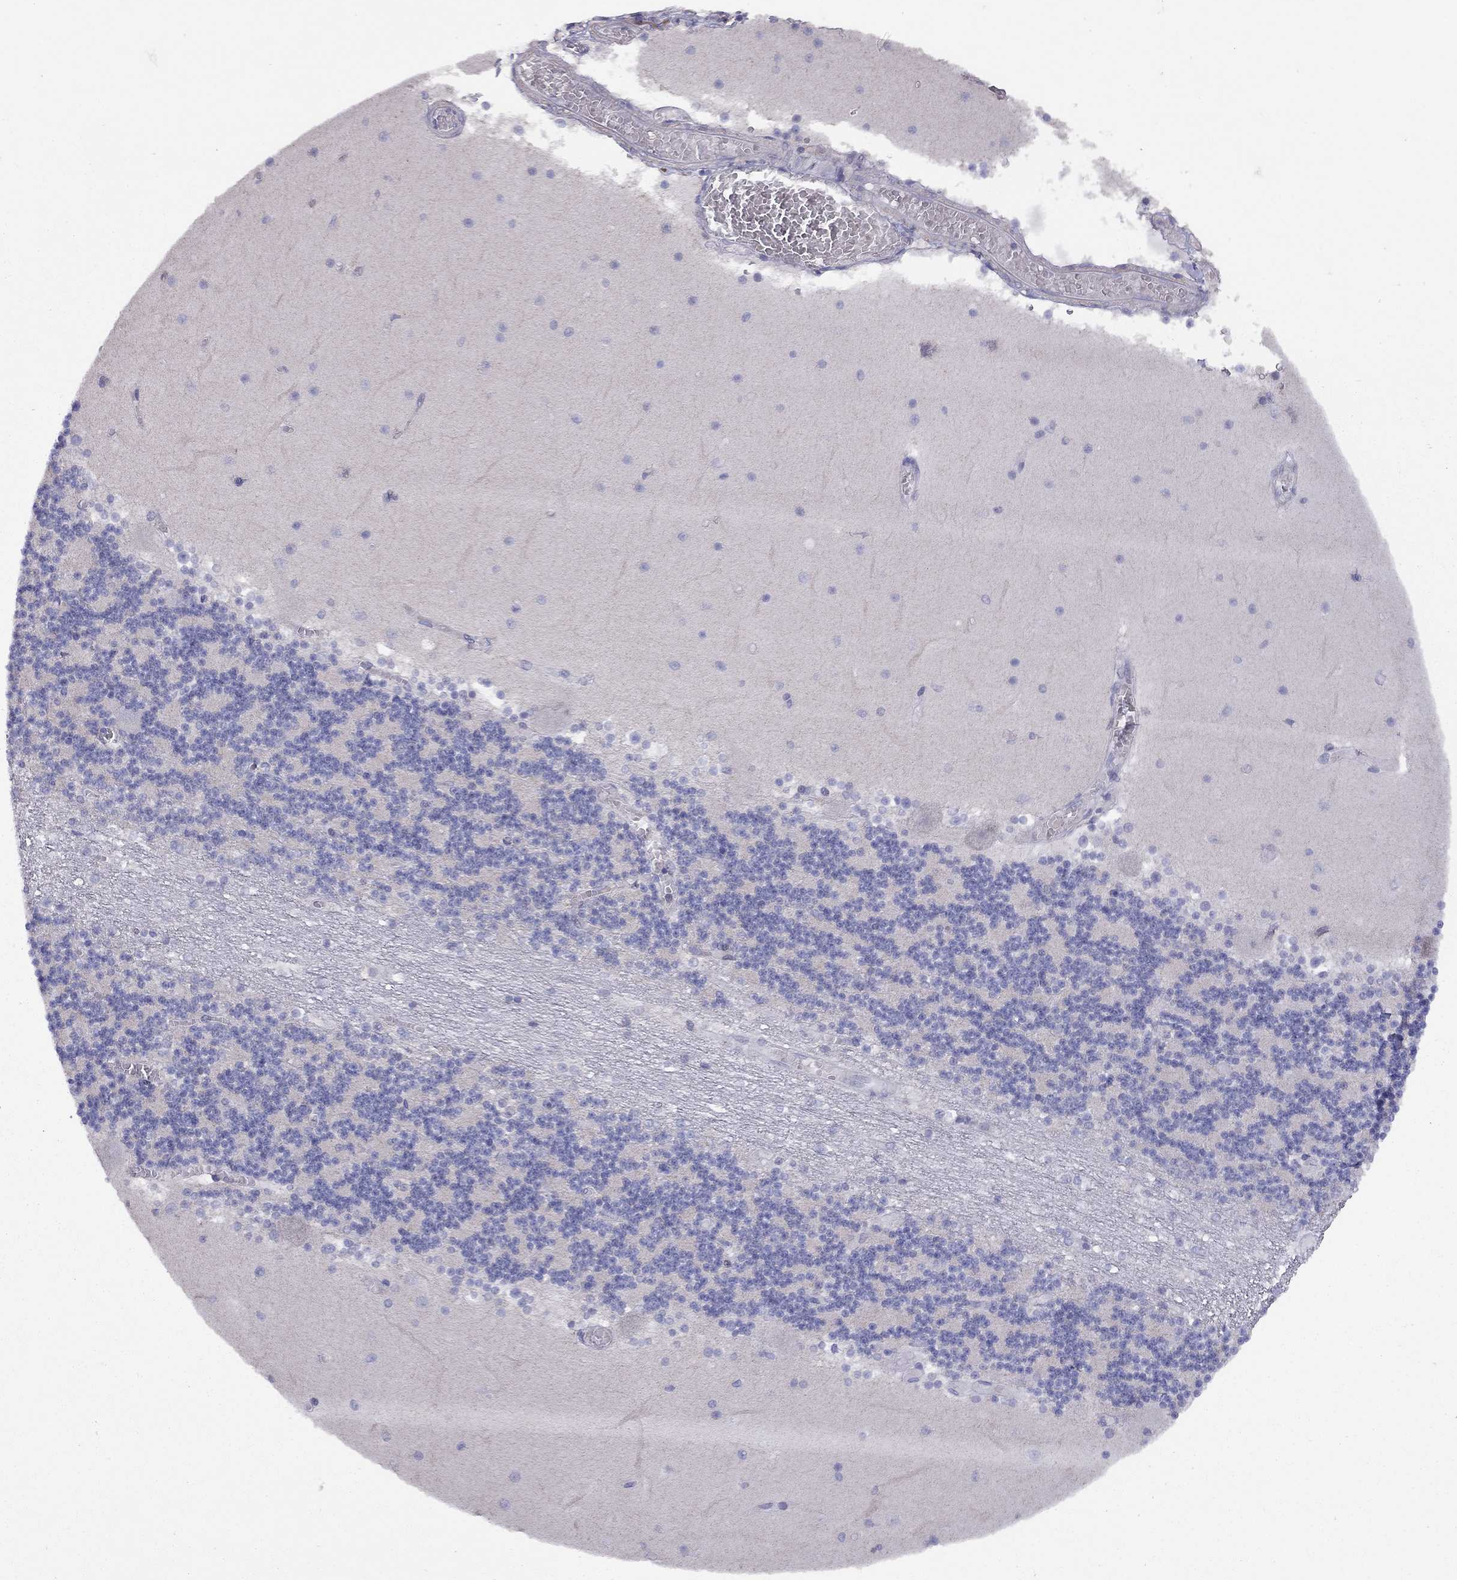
{"staining": {"intensity": "negative", "quantity": "none", "location": "none"}, "tissue": "cerebellum", "cell_type": "Cells in granular layer", "image_type": "normal", "snomed": [{"axis": "morphology", "description": "Normal tissue, NOS"}, {"axis": "topography", "description": "Cerebellum"}], "caption": "Immunohistochemistry (IHC) image of normal cerebellum: cerebellum stained with DAB exhibits no significant protein staining in cells in granular layer.", "gene": "SYTL2", "patient": {"sex": "female", "age": 28}}